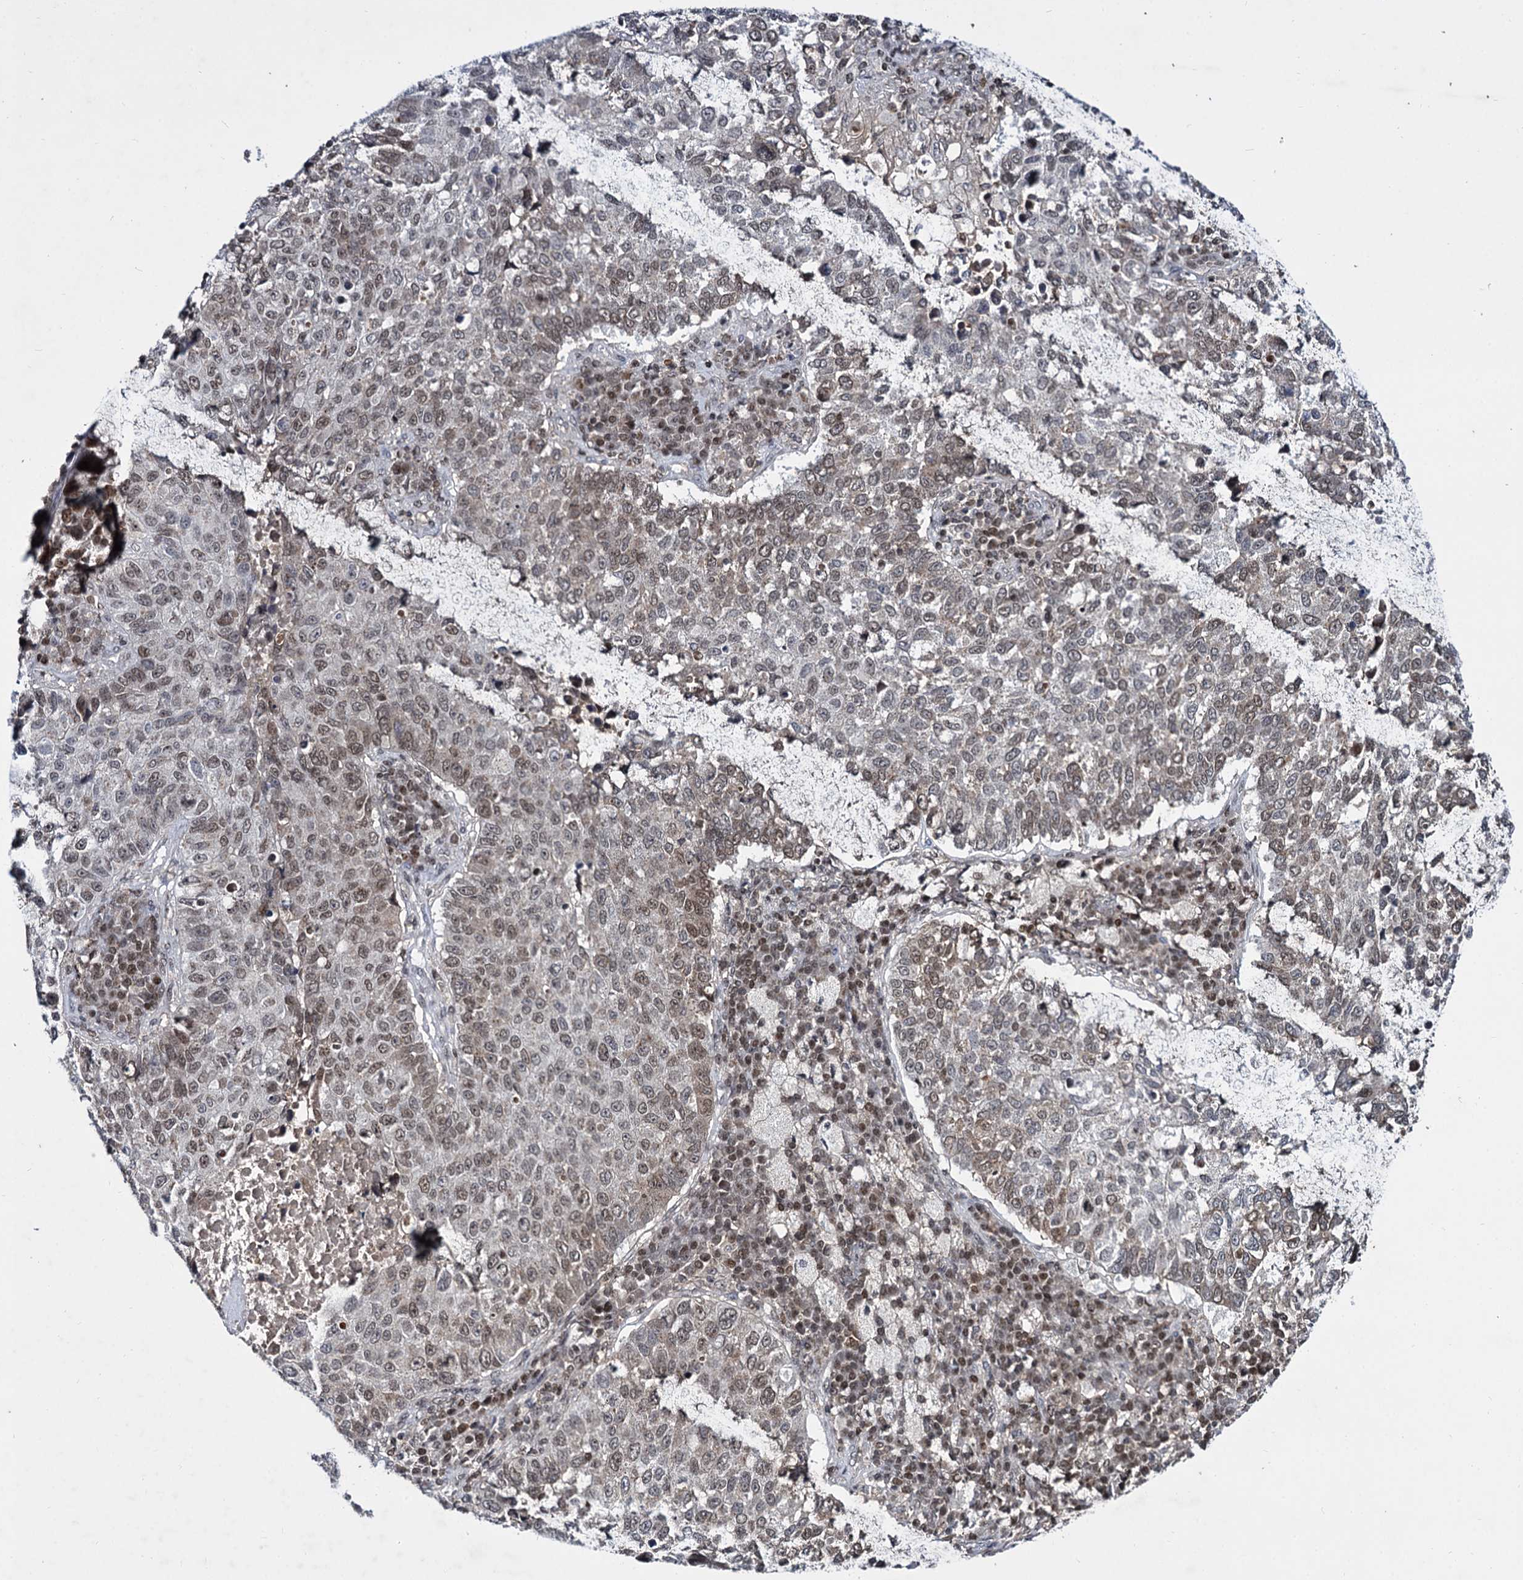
{"staining": {"intensity": "moderate", "quantity": ">75%", "location": "nuclear"}, "tissue": "lung cancer", "cell_type": "Tumor cells", "image_type": "cancer", "snomed": [{"axis": "morphology", "description": "Squamous cell carcinoma, NOS"}, {"axis": "topography", "description": "Lung"}], "caption": "Protein expression analysis of human lung cancer reveals moderate nuclear expression in approximately >75% of tumor cells.", "gene": "SMCHD1", "patient": {"sex": "male", "age": 73}}